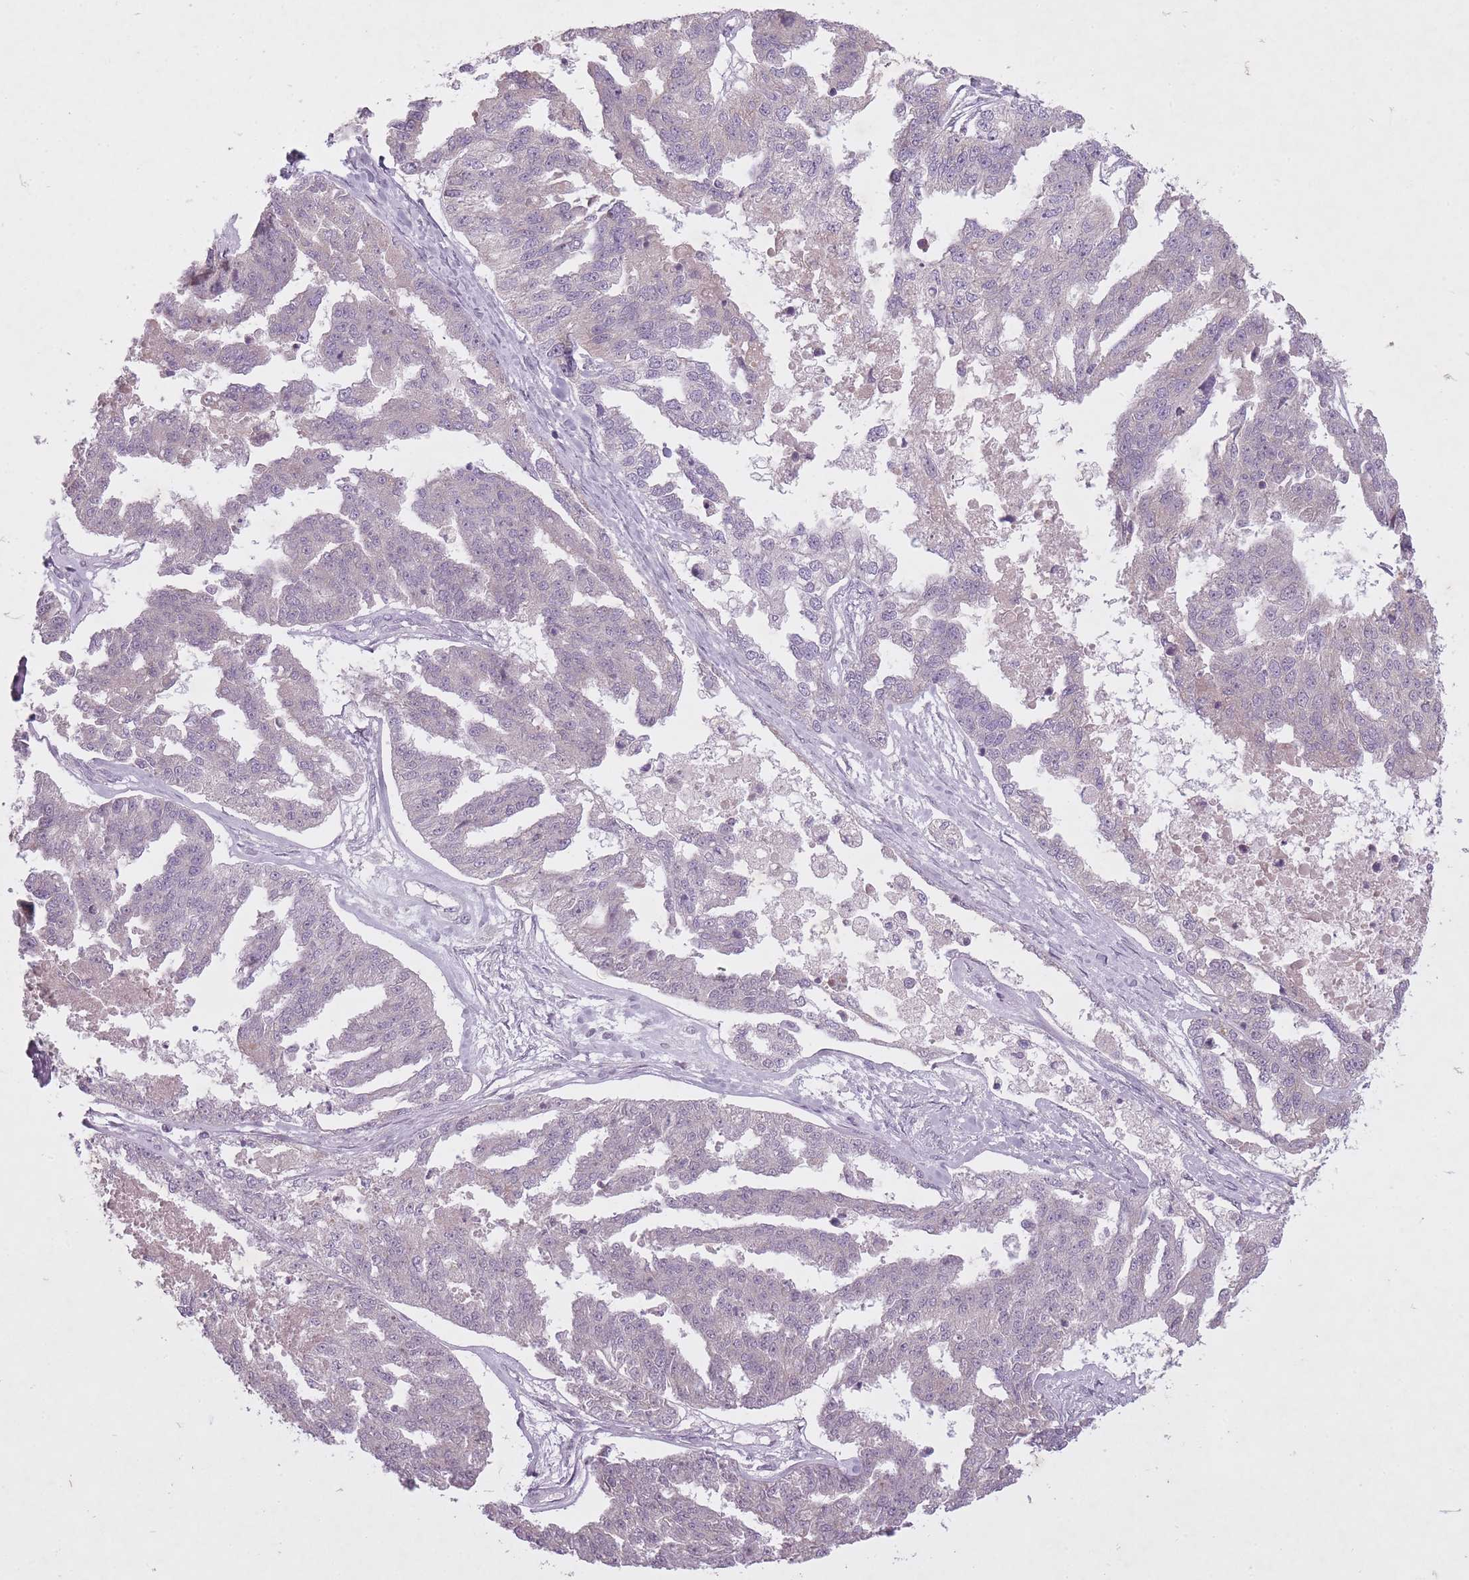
{"staining": {"intensity": "negative", "quantity": "none", "location": "none"}, "tissue": "ovarian cancer", "cell_type": "Tumor cells", "image_type": "cancer", "snomed": [{"axis": "morphology", "description": "Cystadenocarcinoma, serous, NOS"}, {"axis": "topography", "description": "Ovary"}], "caption": "This is an immunohistochemistry (IHC) photomicrograph of human serous cystadenocarcinoma (ovarian). There is no staining in tumor cells.", "gene": "FAM43B", "patient": {"sex": "female", "age": 58}}